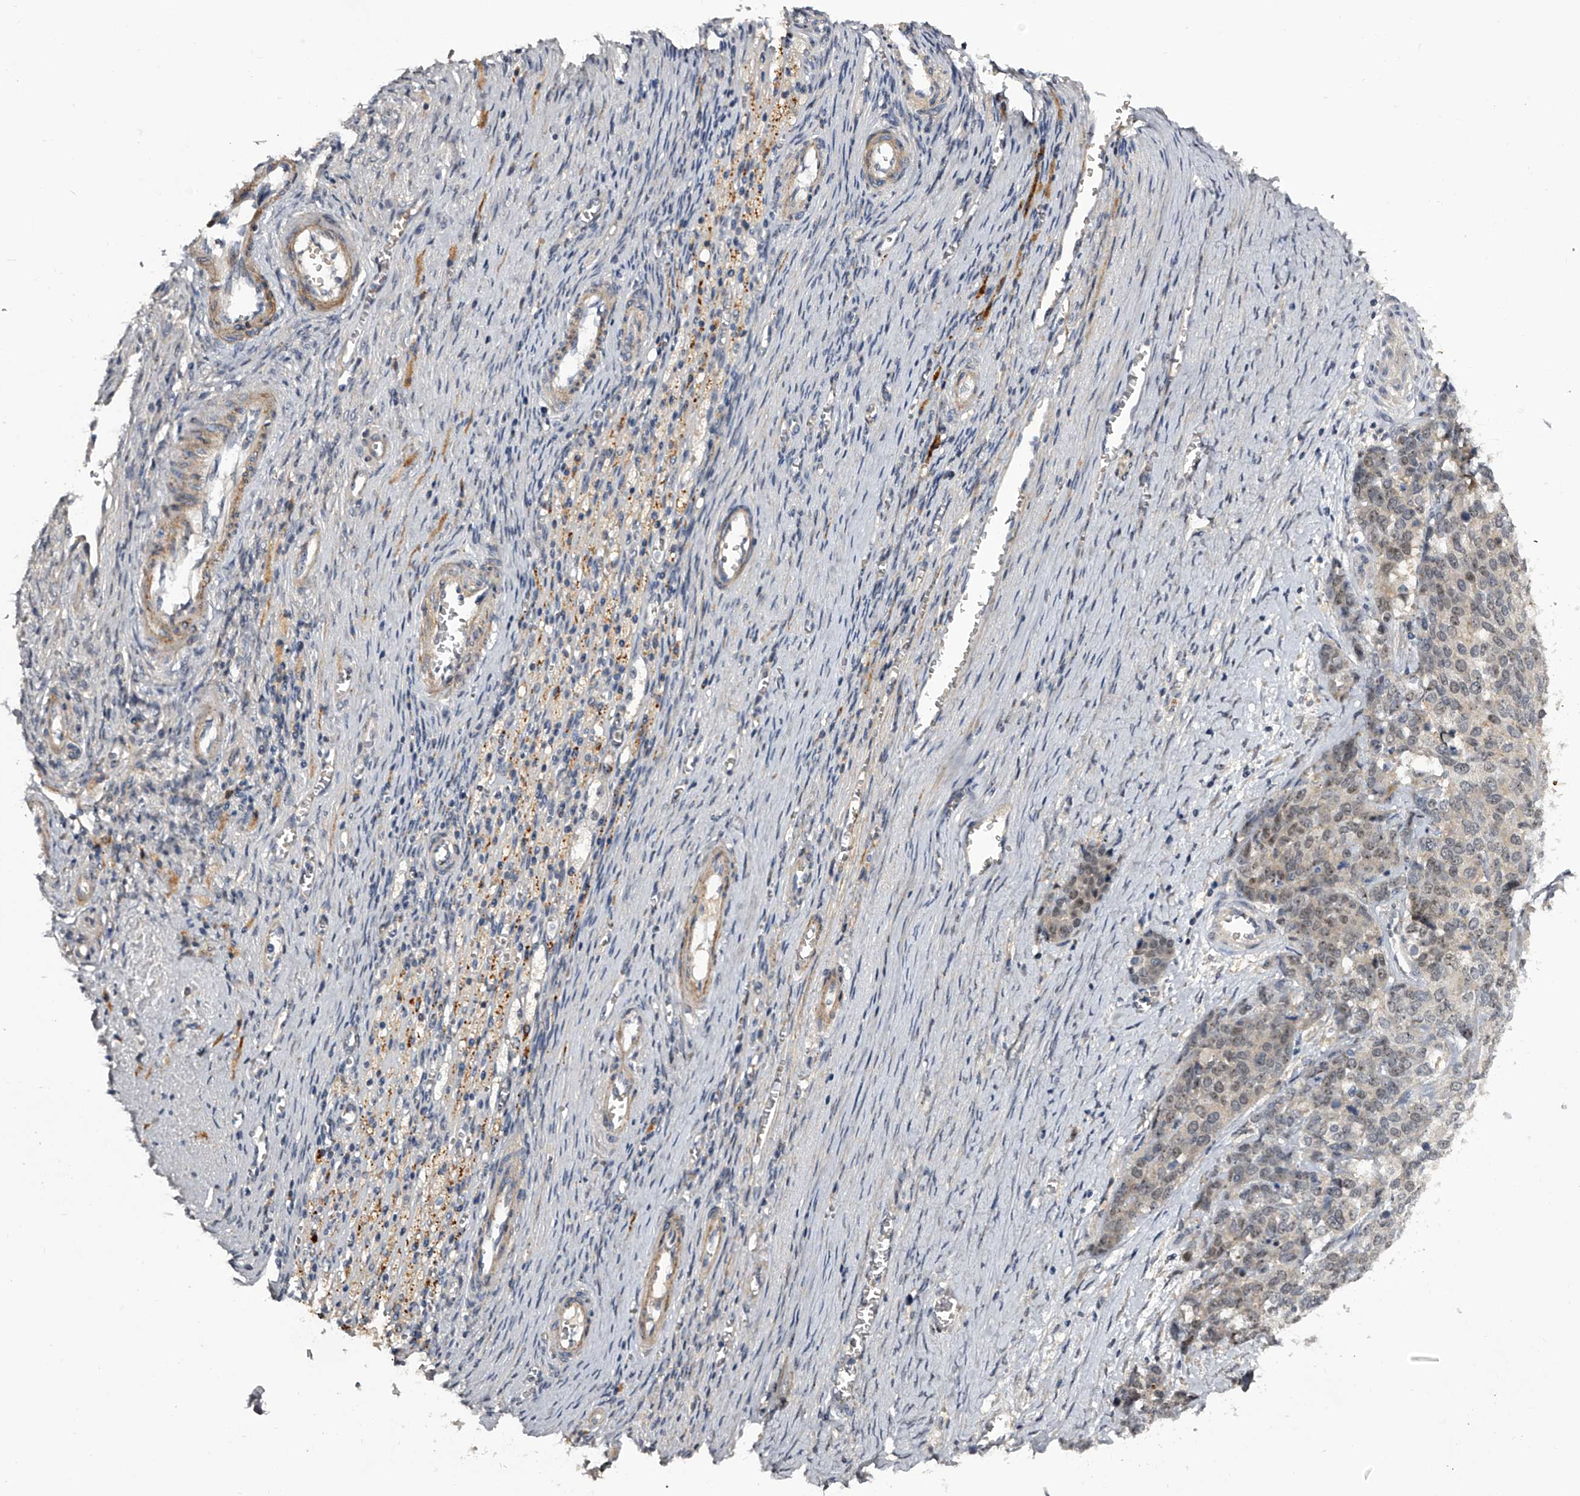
{"staining": {"intensity": "weak", "quantity": "<25%", "location": "nuclear"}, "tissue": "ovarian cancer", "cell_type": "Tumor cells", "image_type": "cancer", "snomed": [{"axis": "morphology", "description": "Cystadenocarcinoma, serous, NOS"}, {"axis": "topography", "description": "Ovary"}], "caption": "The histopathology image displays no significant positivity in tumor cells of ovarian cancer (serous cystadenocarcinoma).", "gene": "MDN1", "patient": {"sex": "female", "age": 44}}